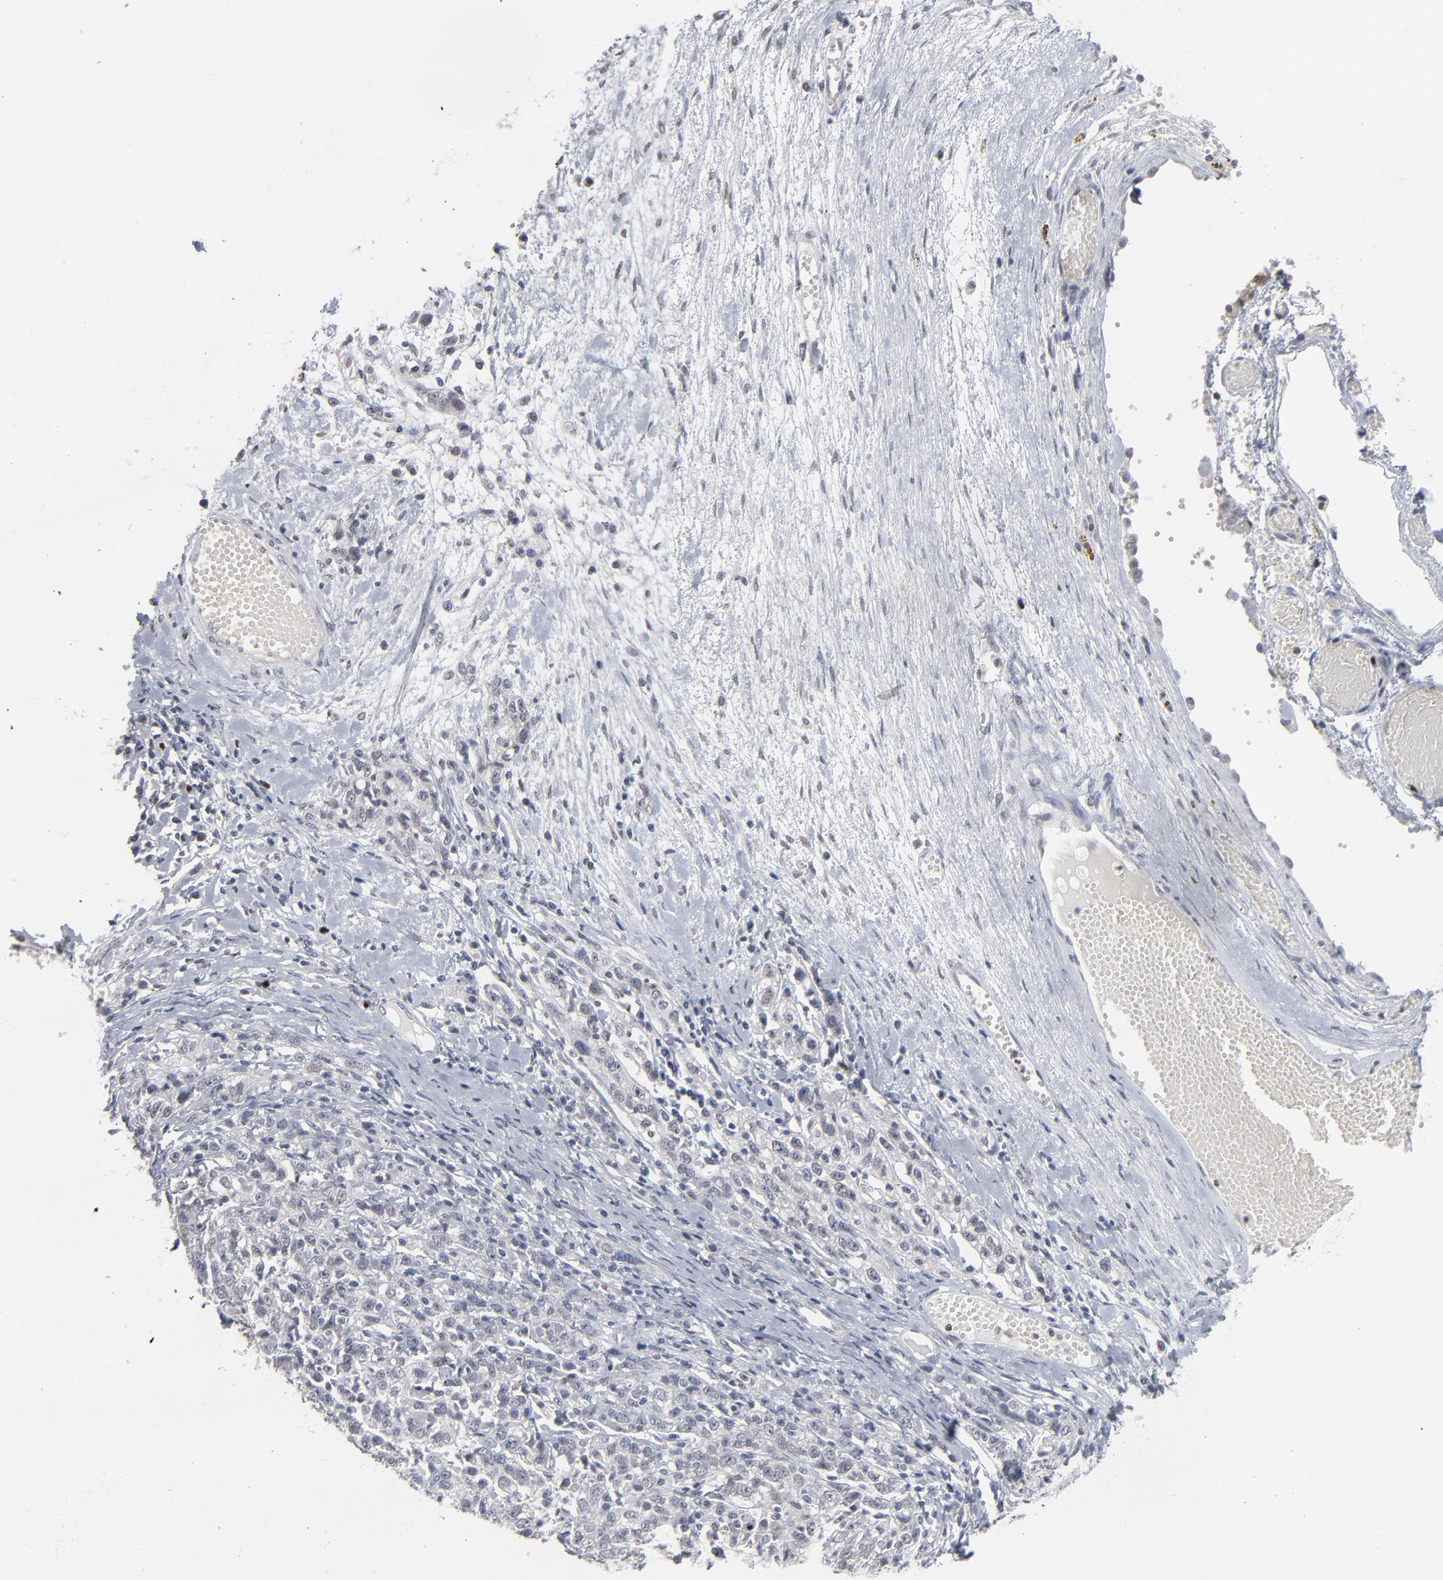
{"staining": {"intensity": "negative", "quantity": "none", "location": "none"}, "tissue": "ovarian cancer", "cell_type": "Tumor cells", "image_type": "cancer", "snomed": [{"axis": "morphology", "description": "Cystadenocarcinoma, serous, NOS"}, {"axis": "topography", "description": "Ovary"}], "caption": "A high-resolution micrograph shows IHC staining of ovarian cancer, which displays no significant expression in tumor cells.", "gene": "FOXN2", "patient": {"sex": "female", "age": 71}}